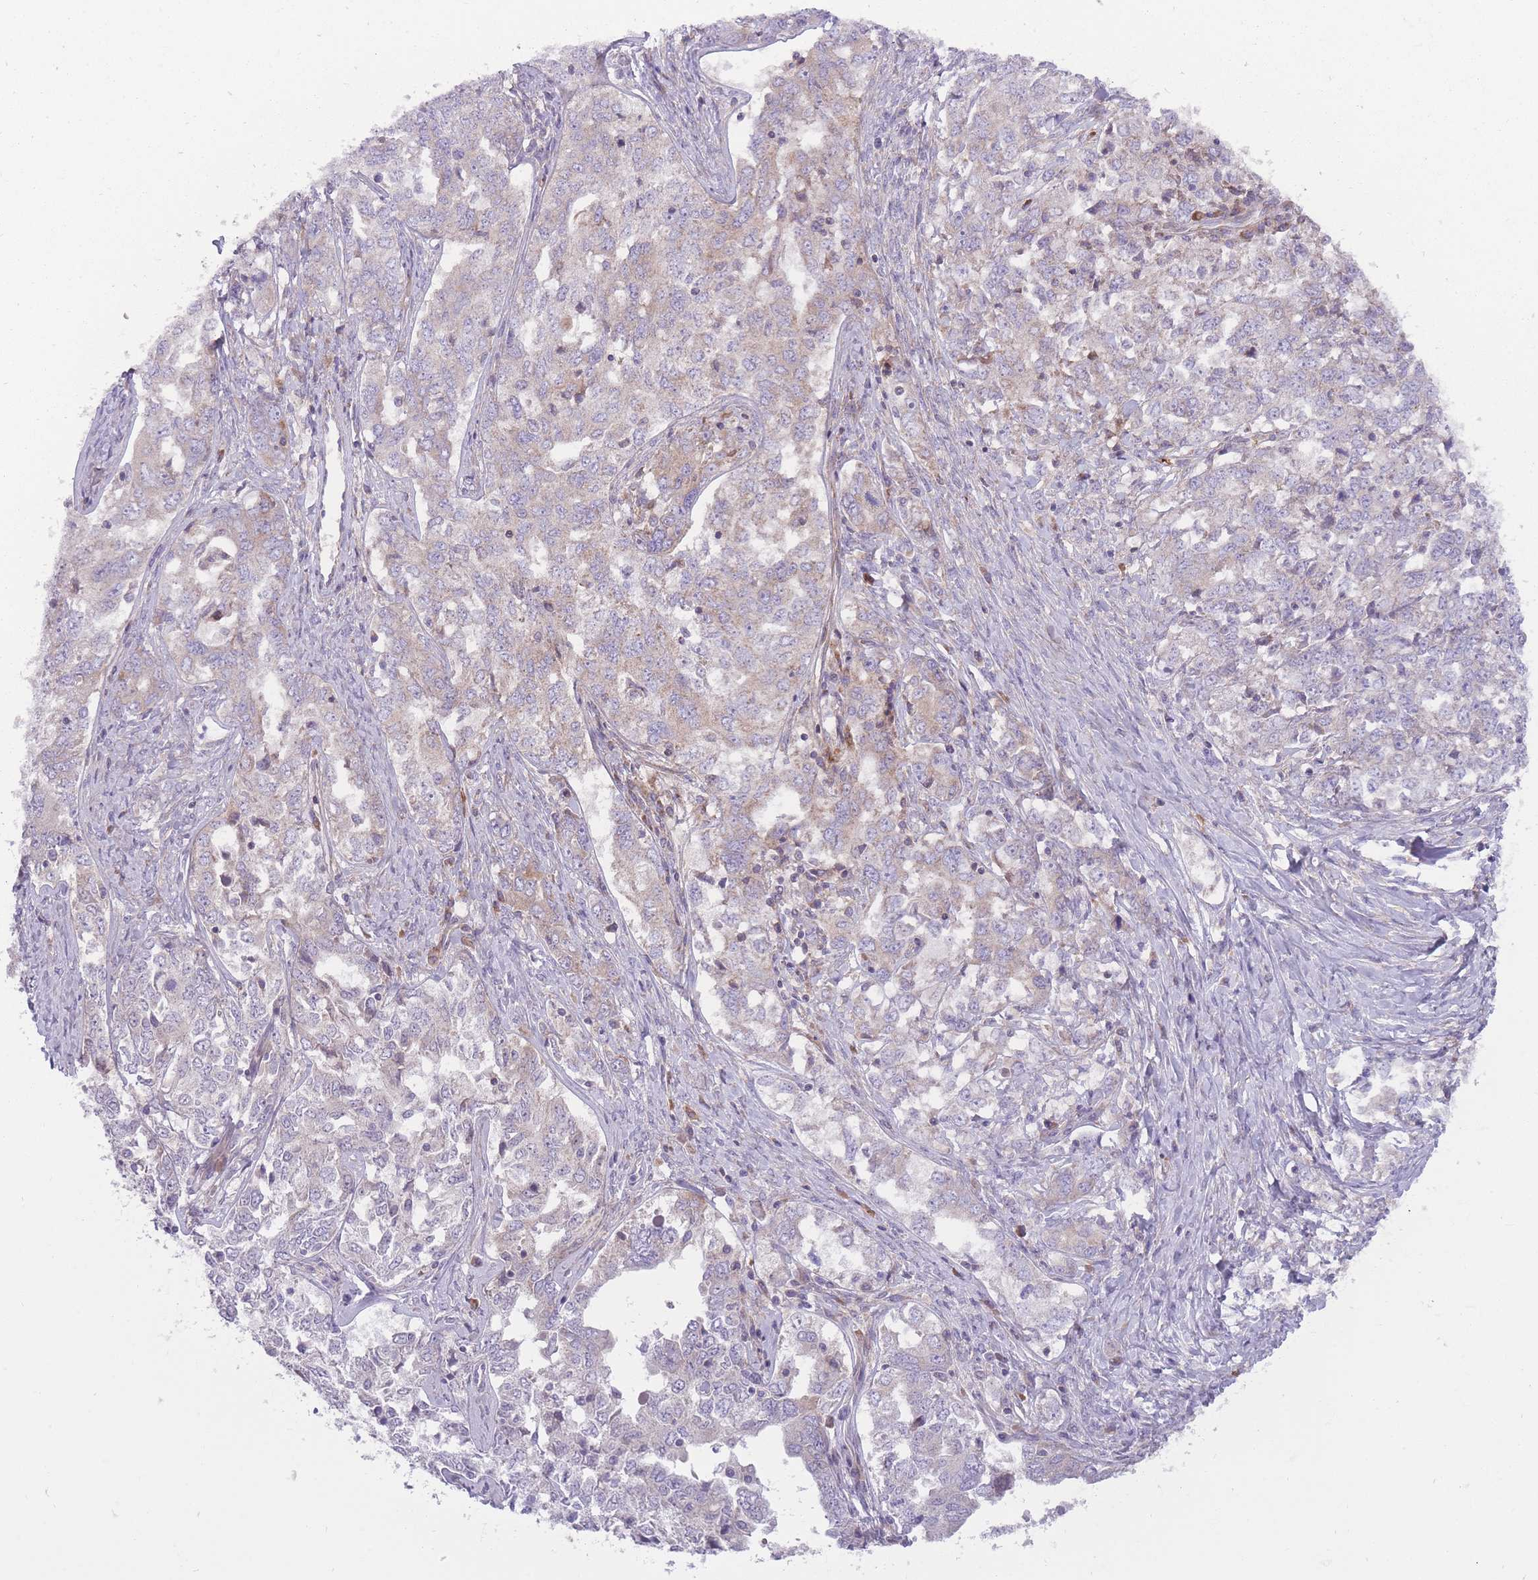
{"staining": {"intensity": "weak", "quantity": "<25%", "location": "cytoplasmic/membranous"}, "tissue": "ovarian cancer", "cell_type": "Tumor cells", "image_type": "cancer", "snomed": [{"axis": "morphology", "description": "Carcinoma, endometroid"}, {"axis": "topography", "description": "Ovary"}], "caption": "An IHC image of ovarian endometroid carcinoma is shown. There is no staining in tumor cells of ovarian endometroid carcinoma.", "gene": "ANKRD10", "patient": {"sex": "female", "age": 62}}